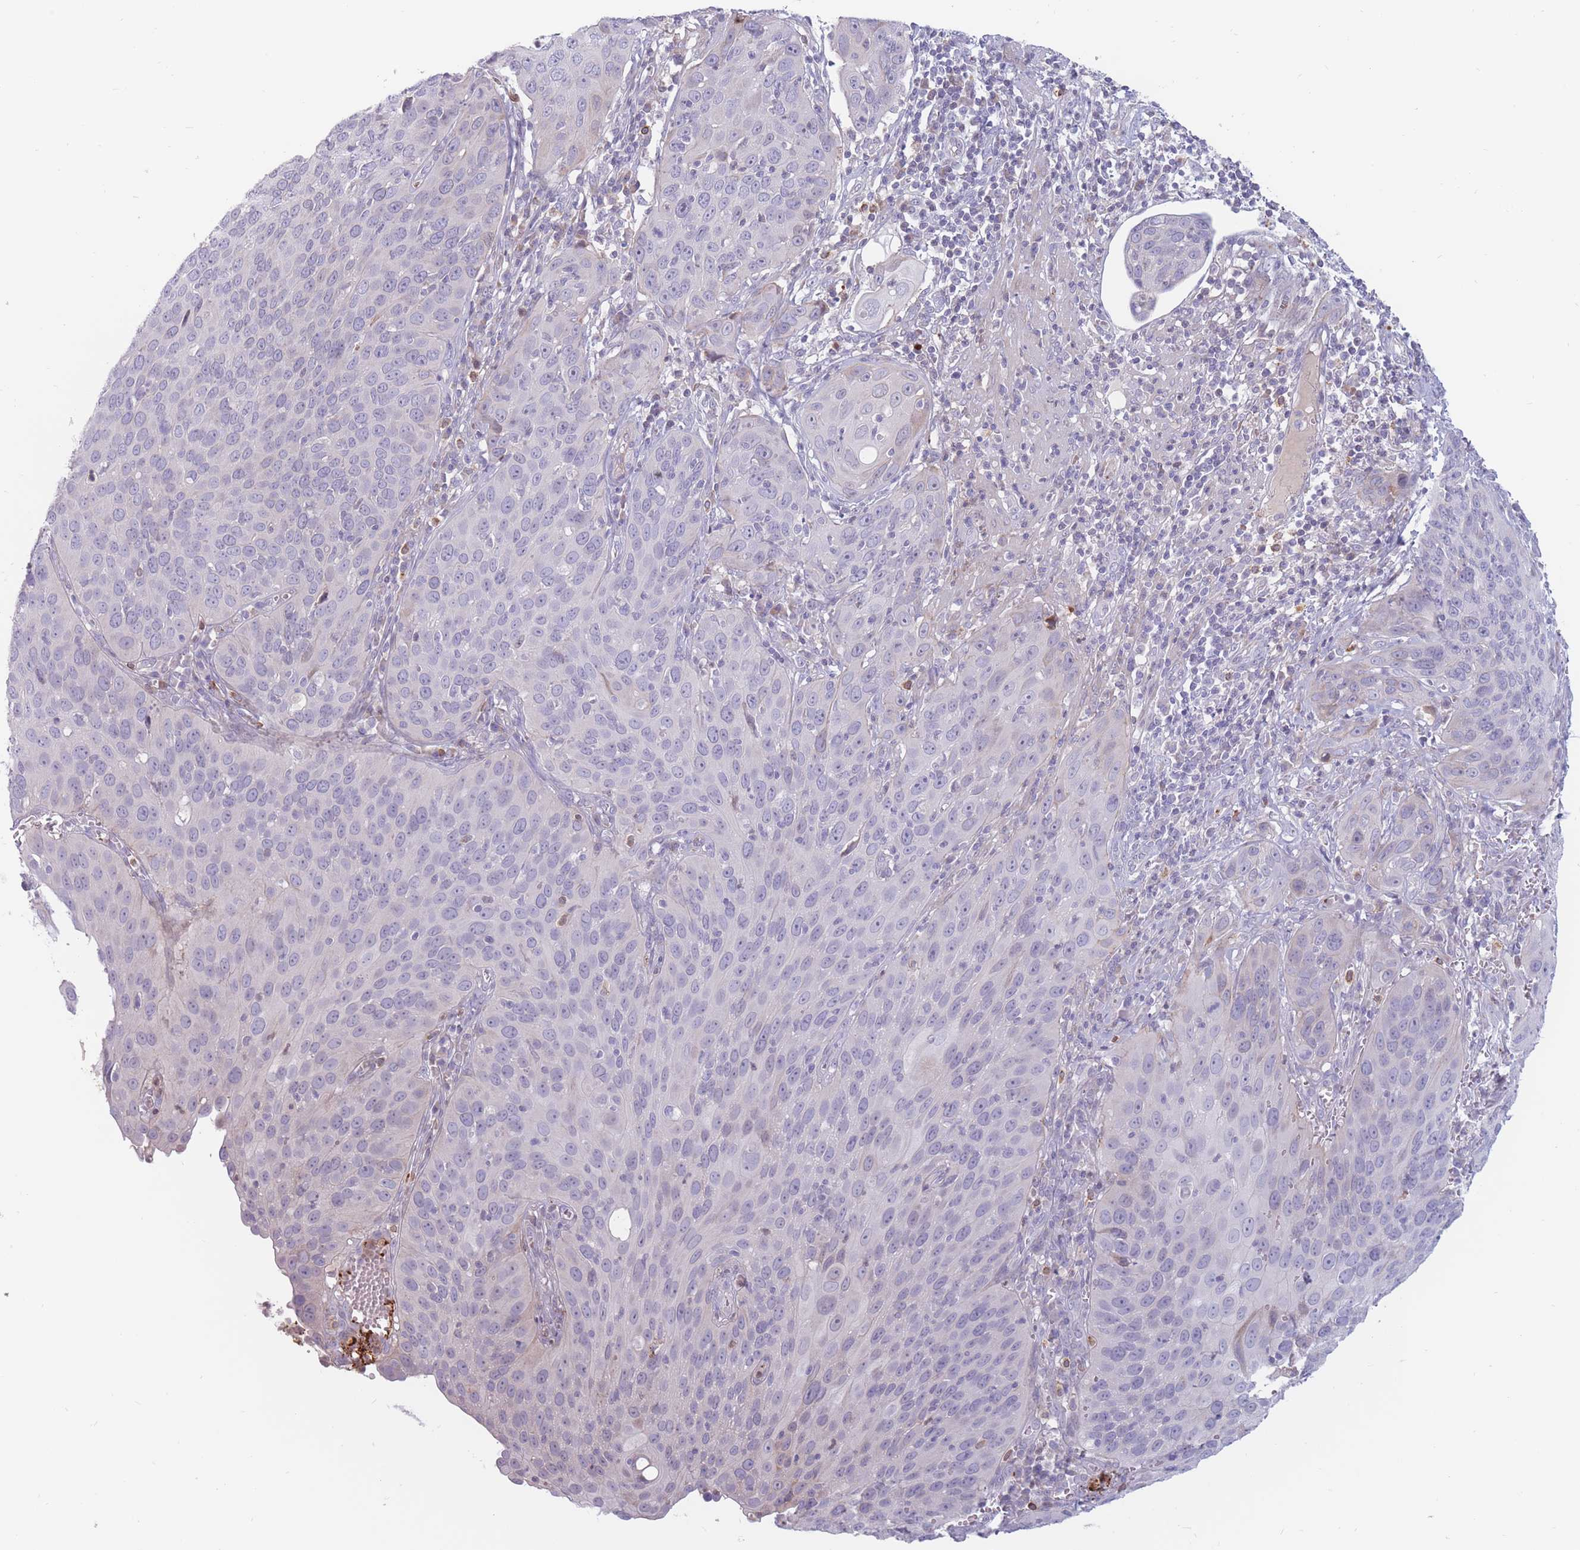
{"staining": {"intensity": "negative", "quantity": "none", "location": "none"}, "tissue": "cervical cancer", "cell_type": "Tumor cells", "image_type": "cancer", "snomed": [{"axis": "morphology", "description": "Squamous cell carcinoma, NOS"}, {"axis": "topography", "description": "Cervix"}], "caption": "Immunohistochemical staining of cervical squamous cell carcinoma demonstrates no significant expression in tumor cells.", "gene": "PTGDR", "patient": {"sex": "female", "age": 36}}